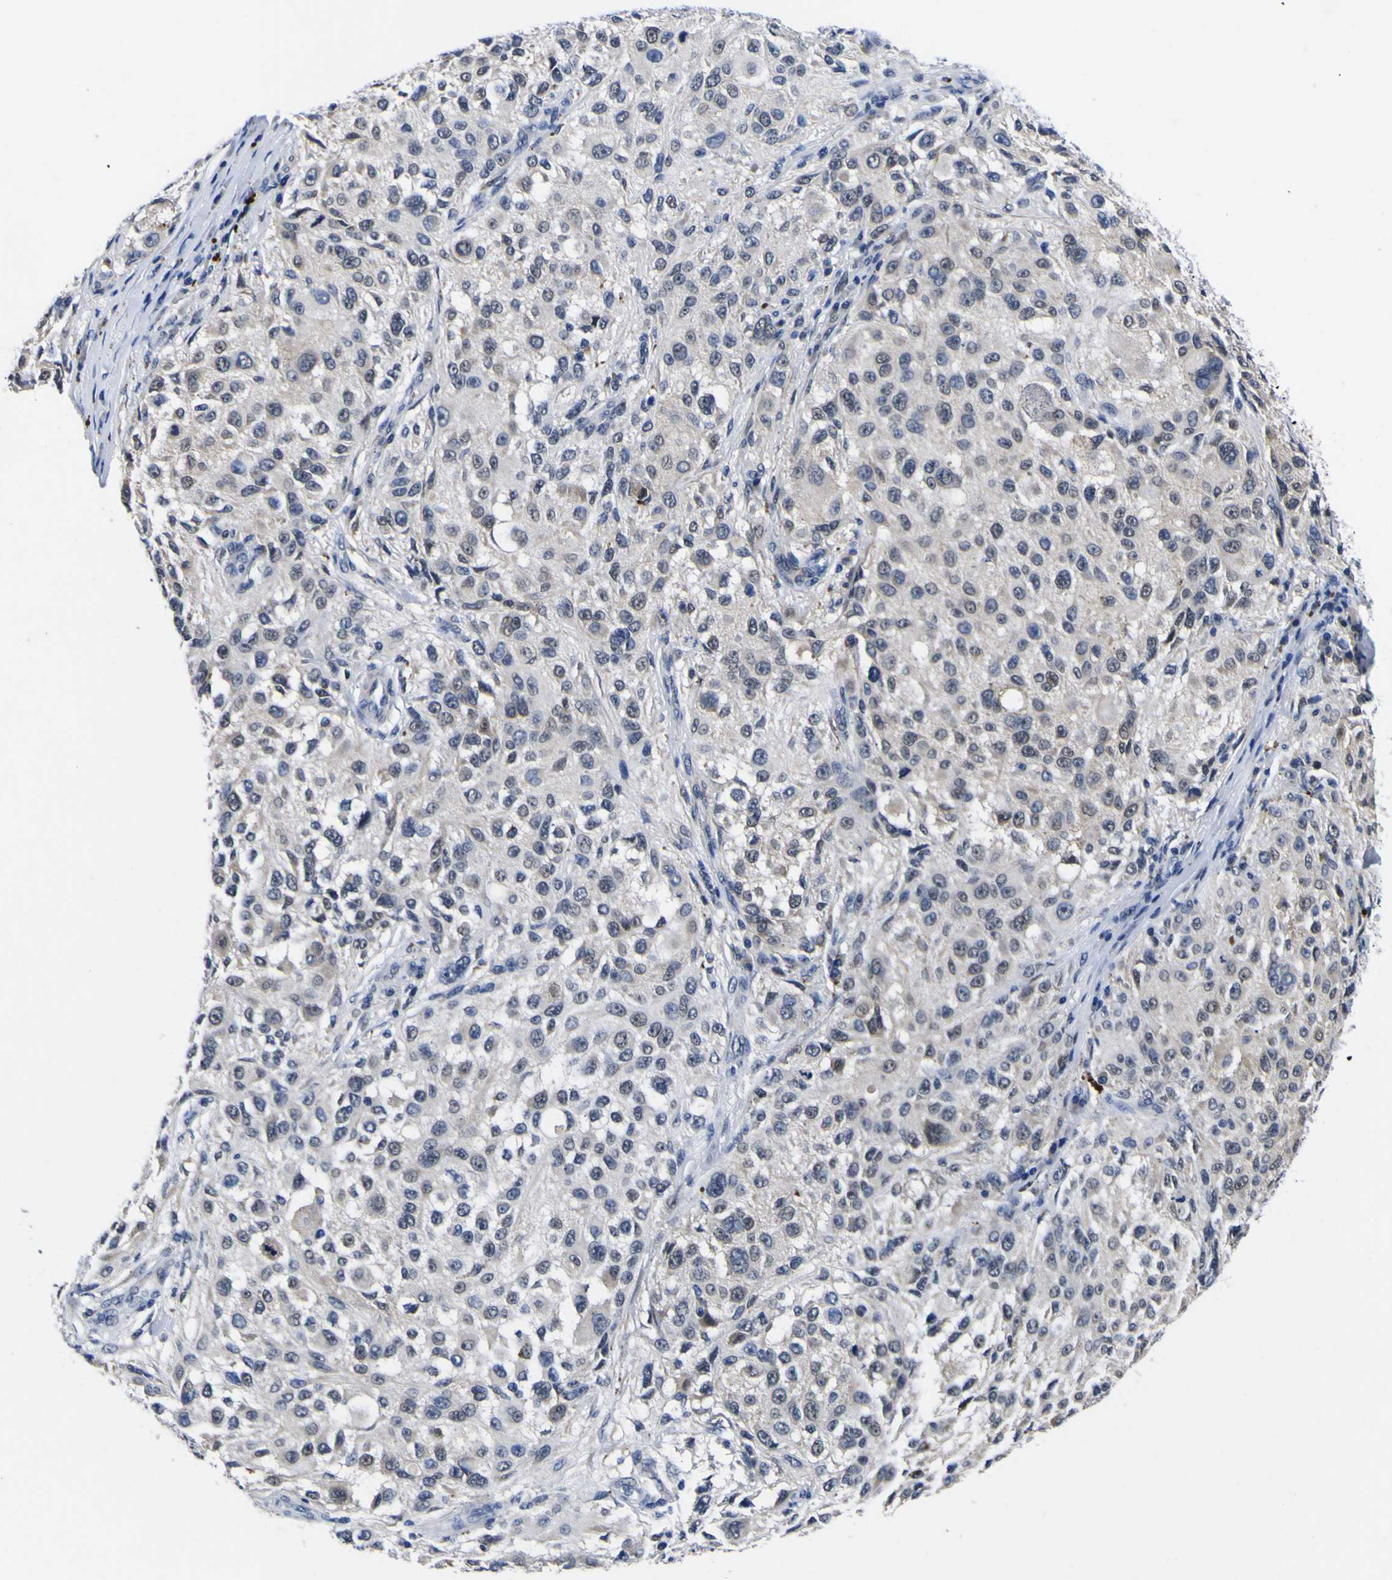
{"staining": {"intensity": "negative", "quantity": "none", "location": "none"}, "tissue": "melanoma", "cell_type": "Tumor cells", "image_type": "cancer", "snomed": [{"axis": "morphology", "description": "Necrosis, NOS"}, {"axis": "morphology", "description": "Malignant melanoma, NOS"}, {"axis": "topography", "description": "Skin"}], "caption": "Protein analysis of melanoma shows no significant positivity in tumor cells.", "gene": "IGFLR1", "patient": {"sex": "female", "age": 87}}